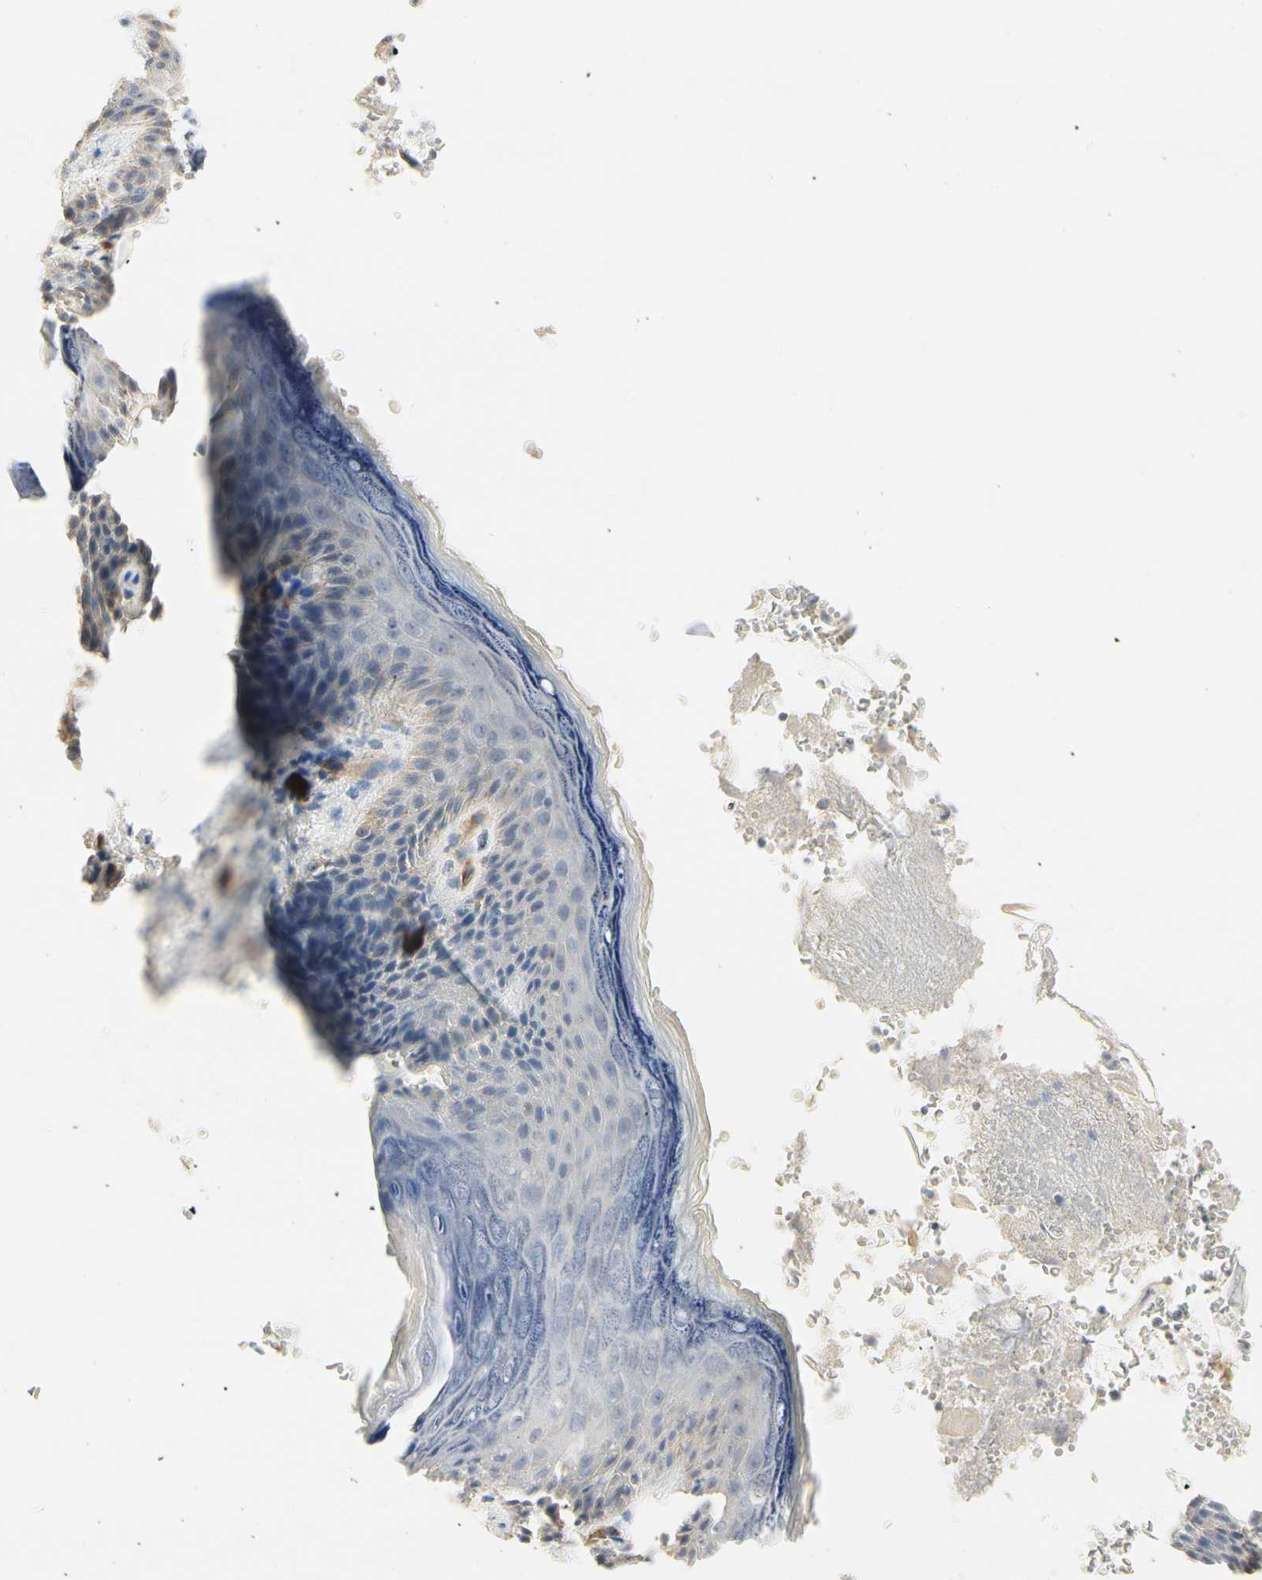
{"staining": {"intensity": "weak", "quantity": "<25%", "location": "cytoplasmic/membranous"}, "tissue": "skin", "cell_type": "Epidermal cells", "image_type": "normal", "snomed": [{"axis": "morphology", "description": "Normal tissue, NOS"}, {"axis": "topography", "description": "Anal"}], "caption": "IHC photomicrograph of normal skin: human skin stained with DAB (3,3'-diaminobenzidine) displays no significant protein expression in epidermal cells. (DAB (3,3'-diaminobenzidine) immunohistochemistry visualized using brightfield microscopy, high magnification).", "gene": "GGT5", "patient": {"sex": "female", "age": 46}}